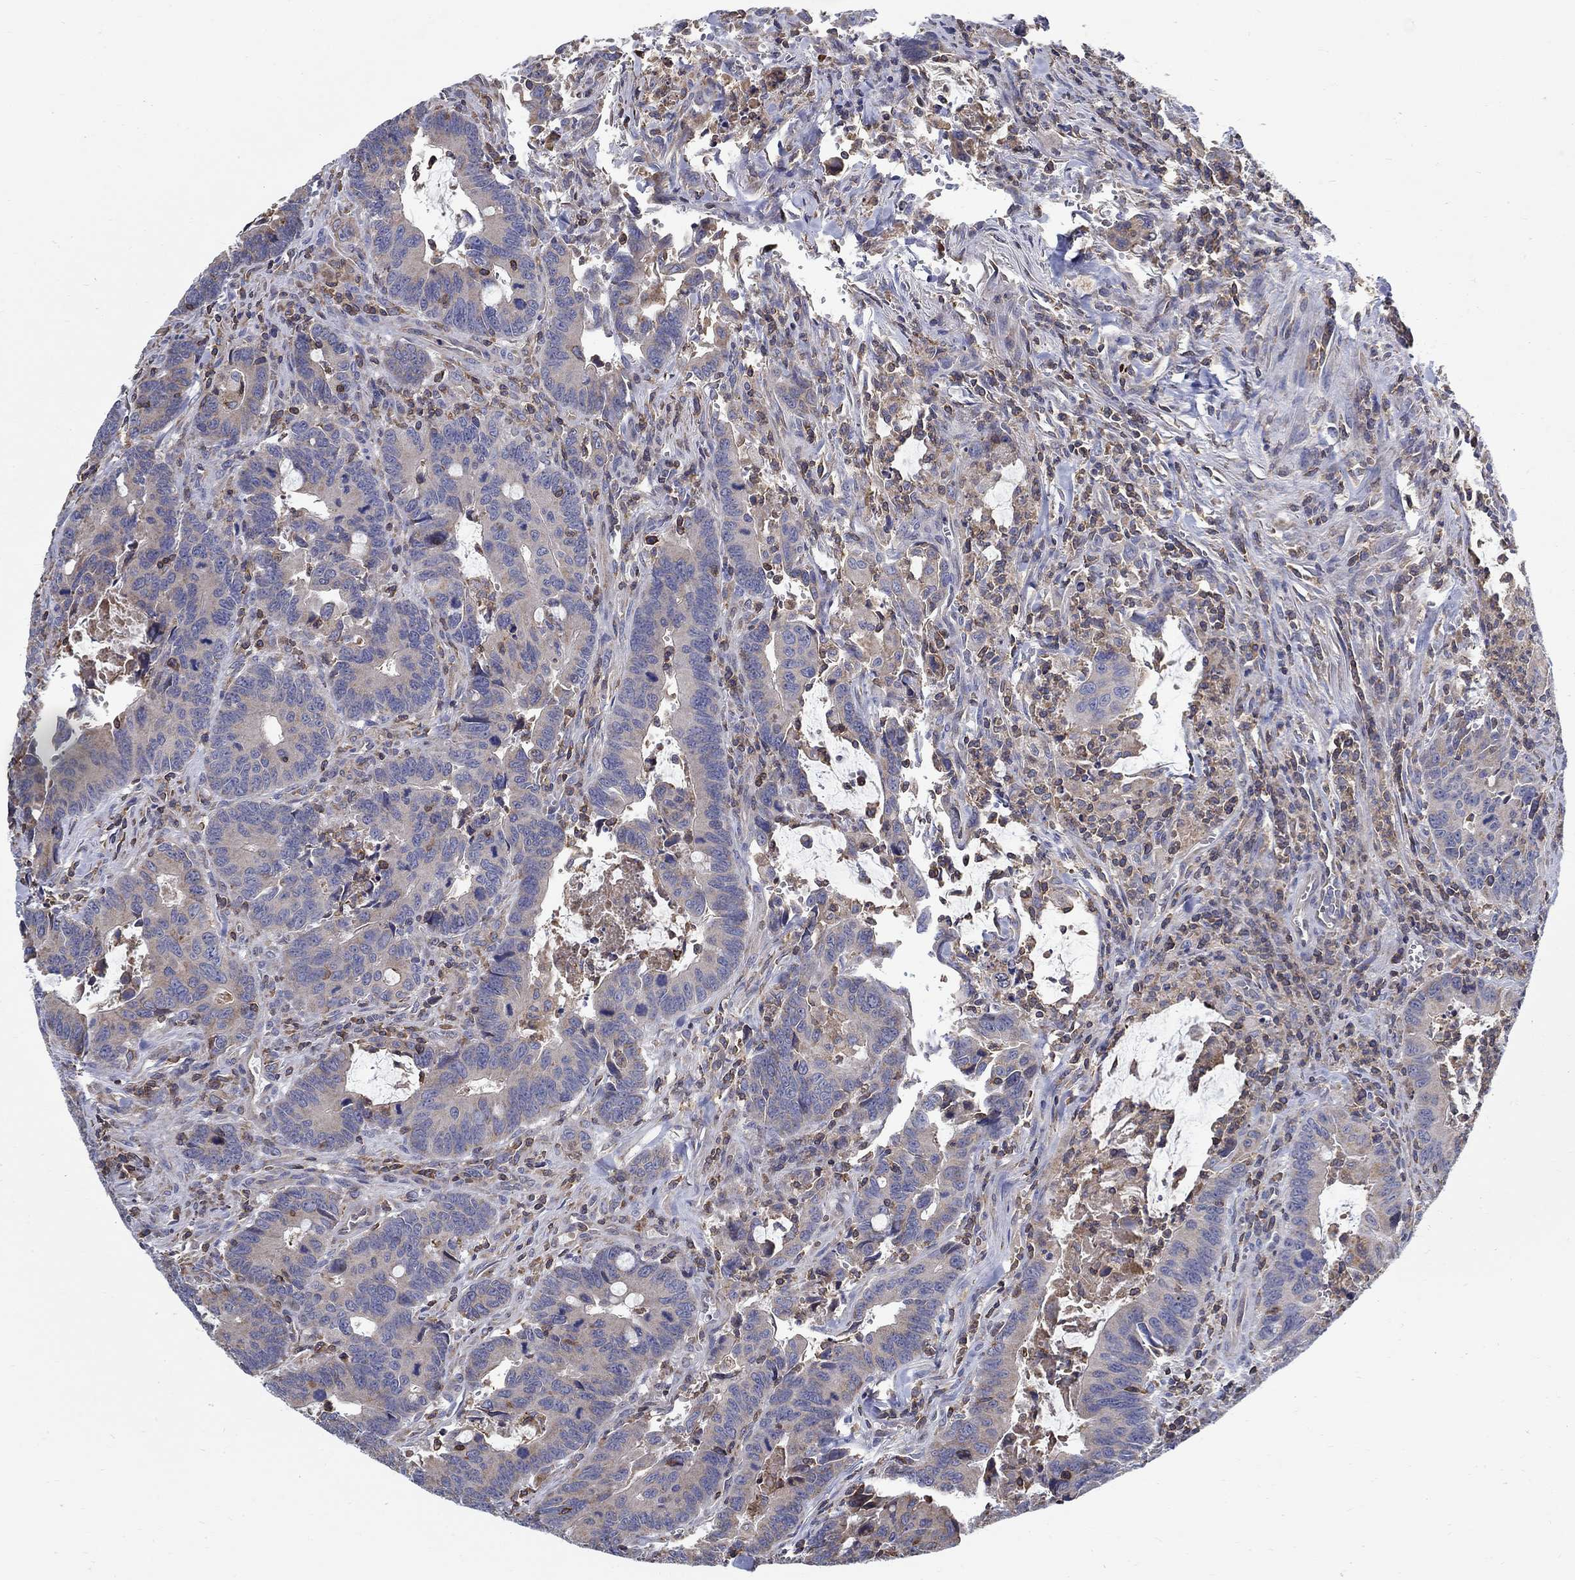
{"staining": {"intensity": "weak", "quantity": "<25%", "location": "cytoplasmic/membranous"}, "tissue": "colorectal cancer", "cell_type": "Tumor cells", "image_type": "cancer", "snomed": [{"axis": "morphology", "description": "Adenocarcinoma, NOS"}, {"axis": "topography", "description": "Rectum"}], "caption": "The IHC histopathology image has no significant expression in tumor cells of colorectal cancer tissue.", "gene": "AGAP2", "patient": {"sex": "male", "age": 67}}